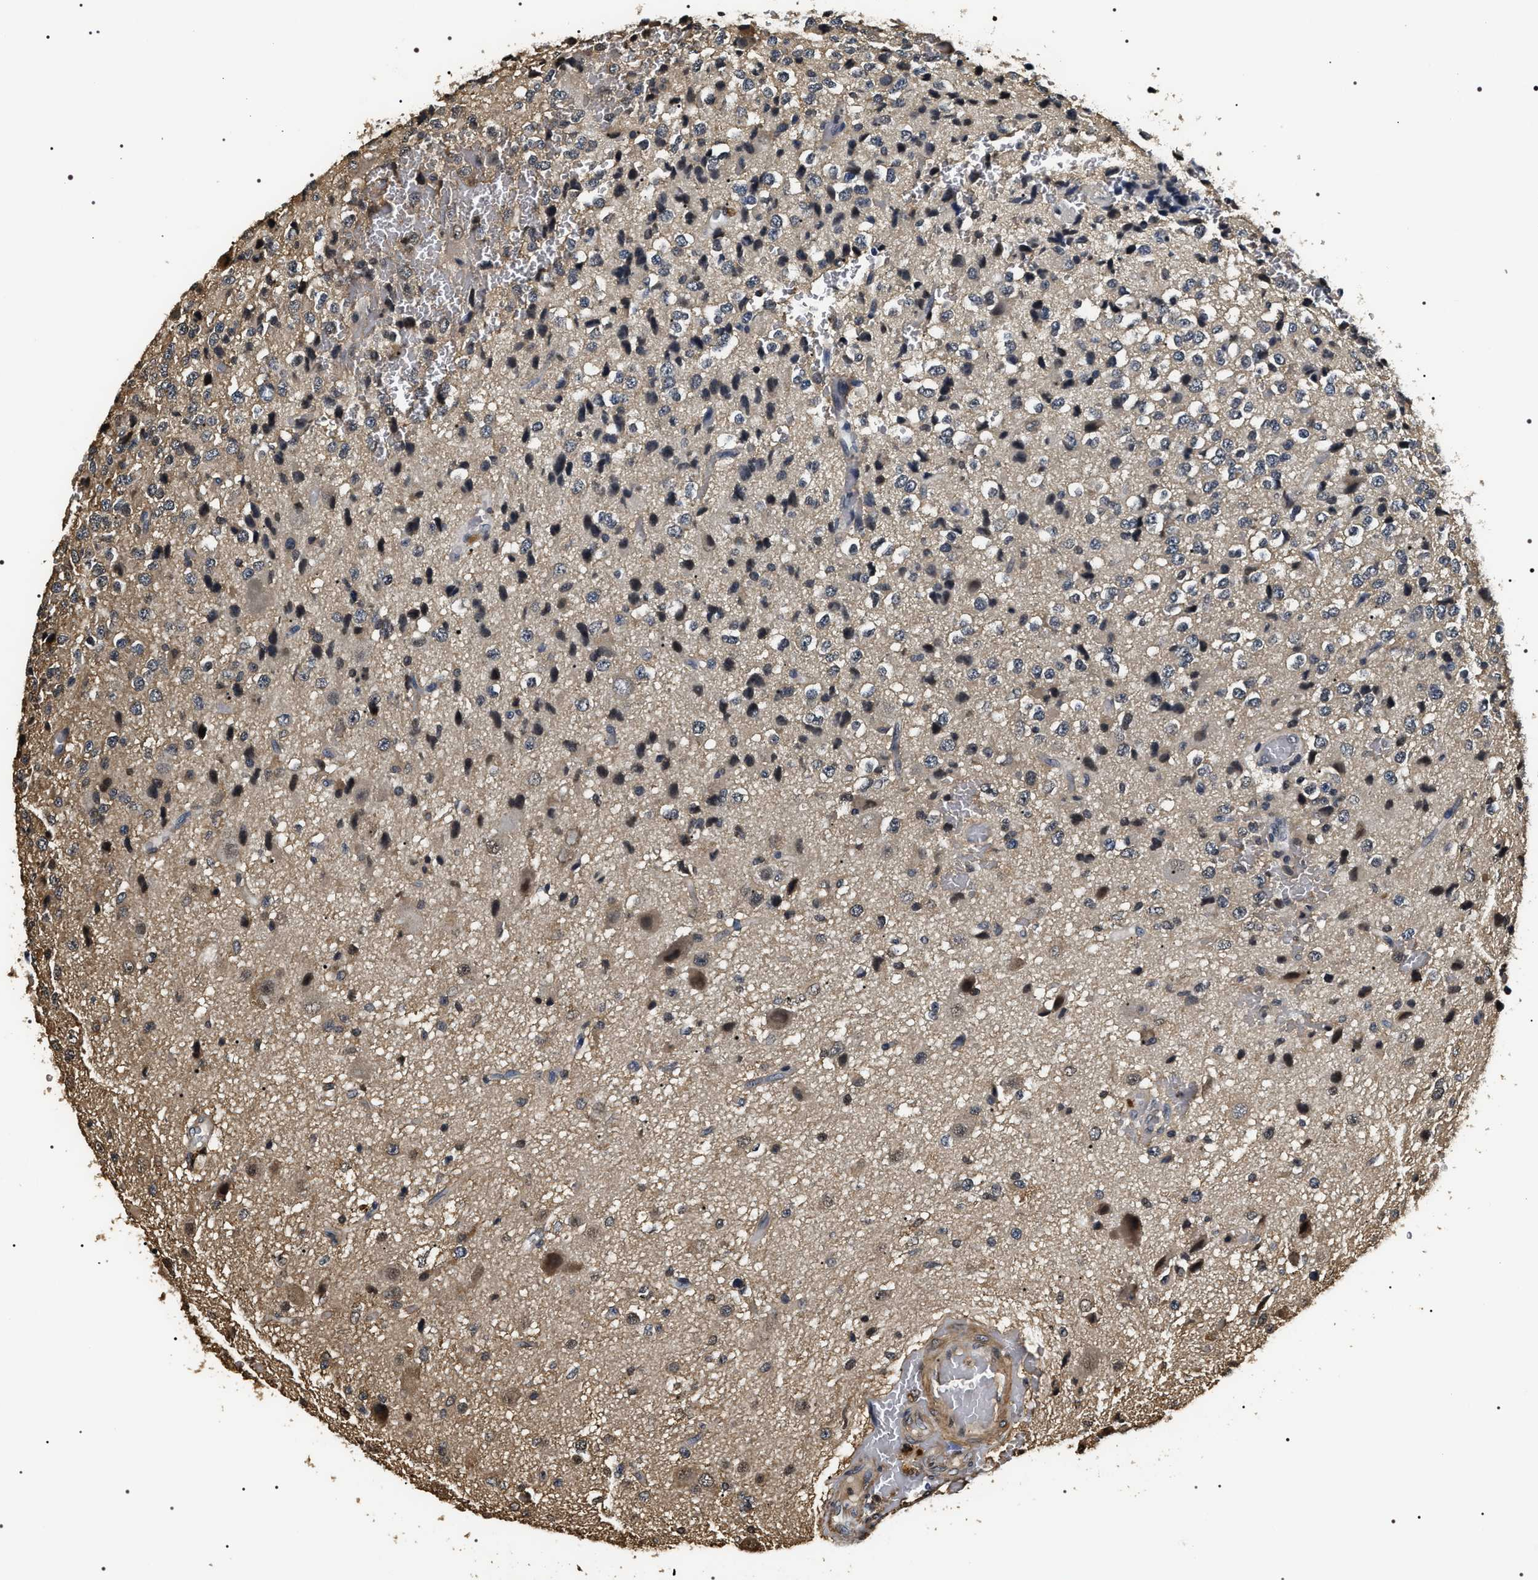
{"staining": {"intensity": "weak", "quantity": "<25%", "location": "cytoplasmic/membranous"}, "tissue": "glioma", "cell_type": "Tumor cells", "image_type": "cancer", "snomed": [{"axis": "morphology", "description": "Glioma, malignant, High grade"}, {"axis": "topography", "description": "pancreas cauda"}], "caption": "Immunohistochemistry (IHC) image of human malignant glioma (high-grade) stained for a protein (brown), which shows no positivity in tumor cells.", "gene": "ARHGAP22", "patient": {"sex": "male", "age": 60}}